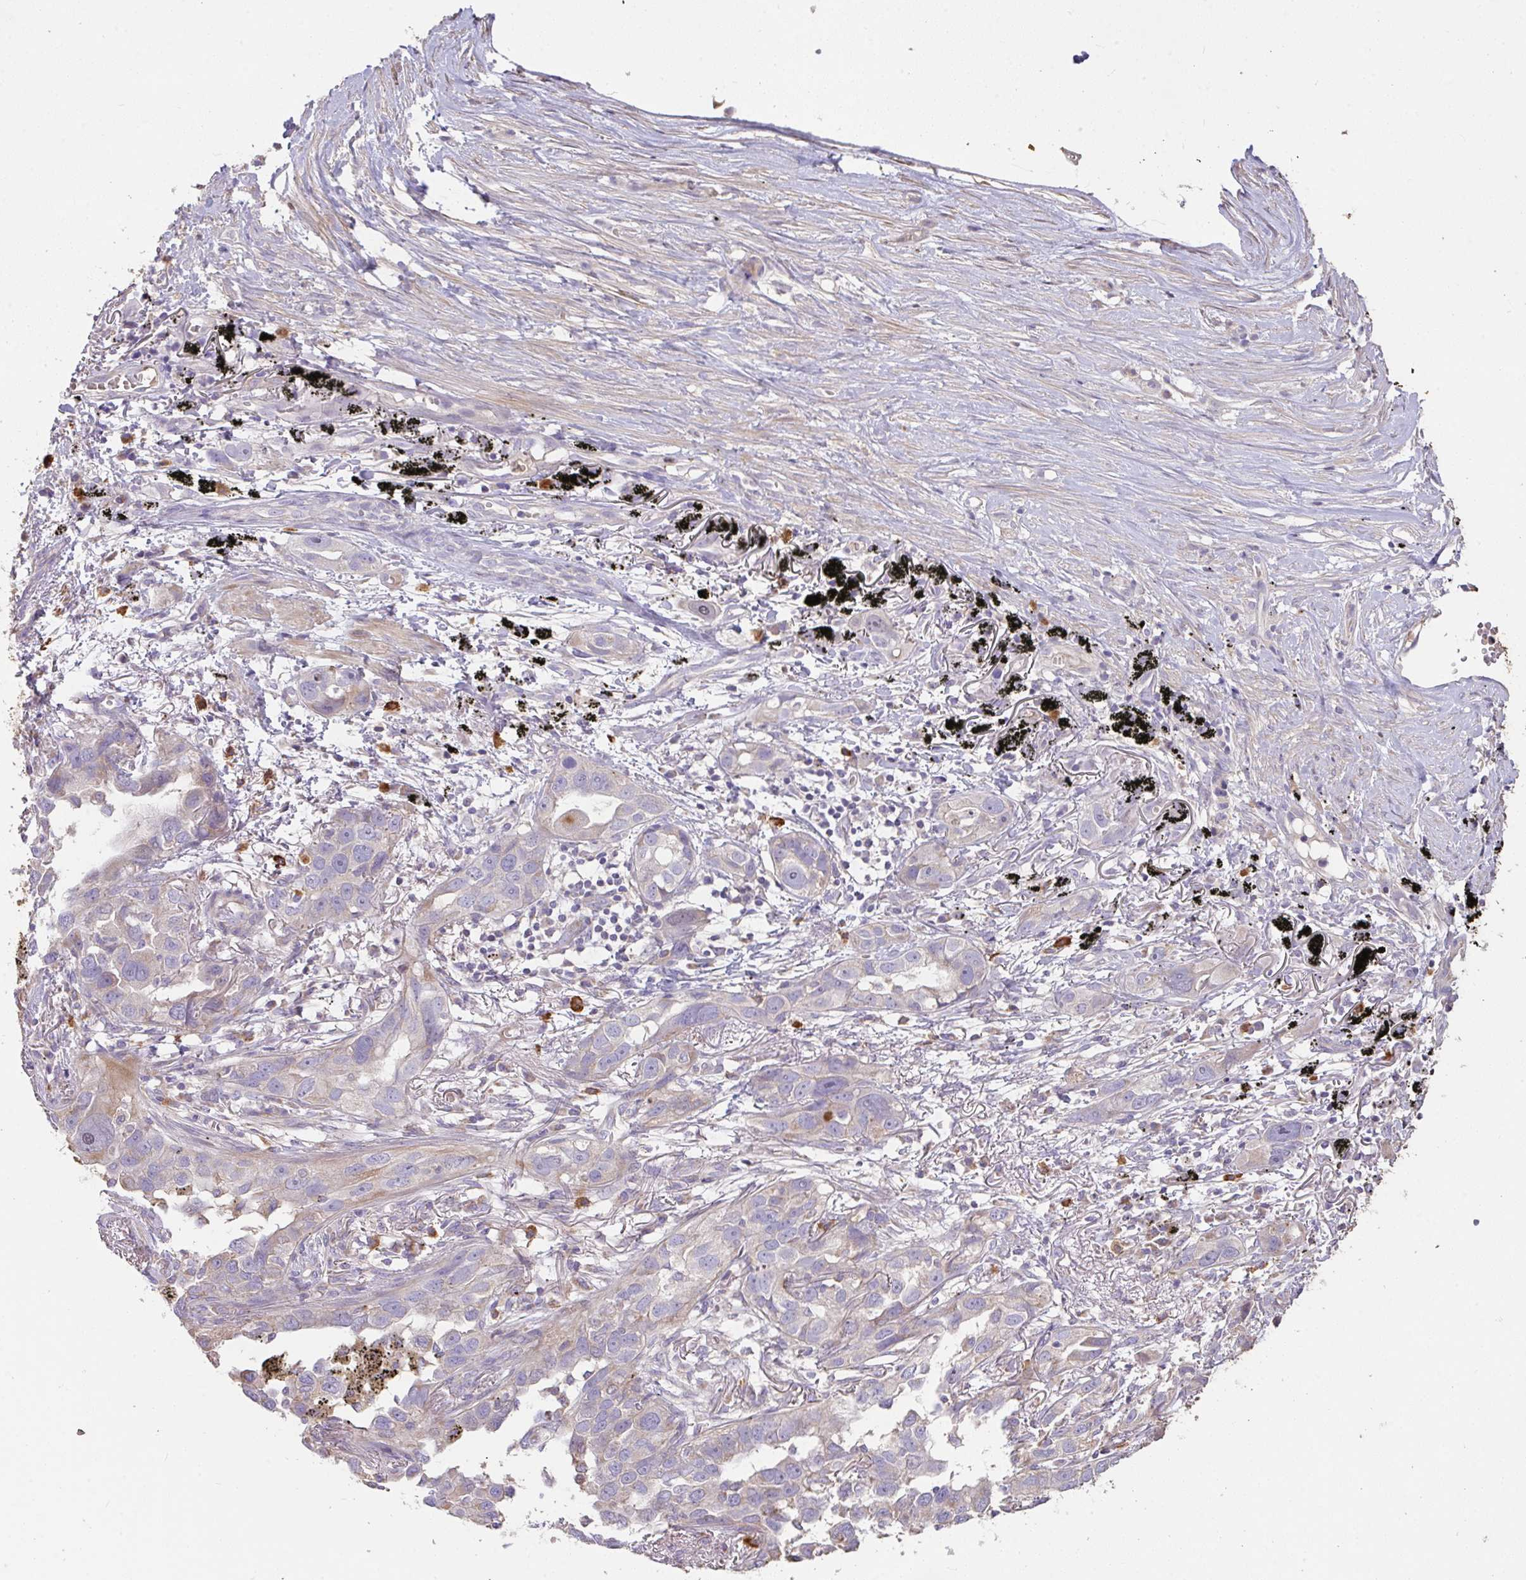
{"staining": {"intensity": "negative", "quantity": "none", "location": "none"}, "tissue": "lung cancer", "cell_type": "Tumor cells", "image_type": "cancer", "snomed": [{"axis": "morphology", "description": "Adenocarcinoma, NOS"}, {"axis": "topography", "description": "Lung"}], "caption": "This histopathology image is of adenocarcinoma (lung) stained with immunohistochemistry to label a protein in brown with the nuclei are counter-stained blue. There is no positivity in tumor cells.", "gene": "FCER1A", "patient": {"sex": "male", "age": 67}}